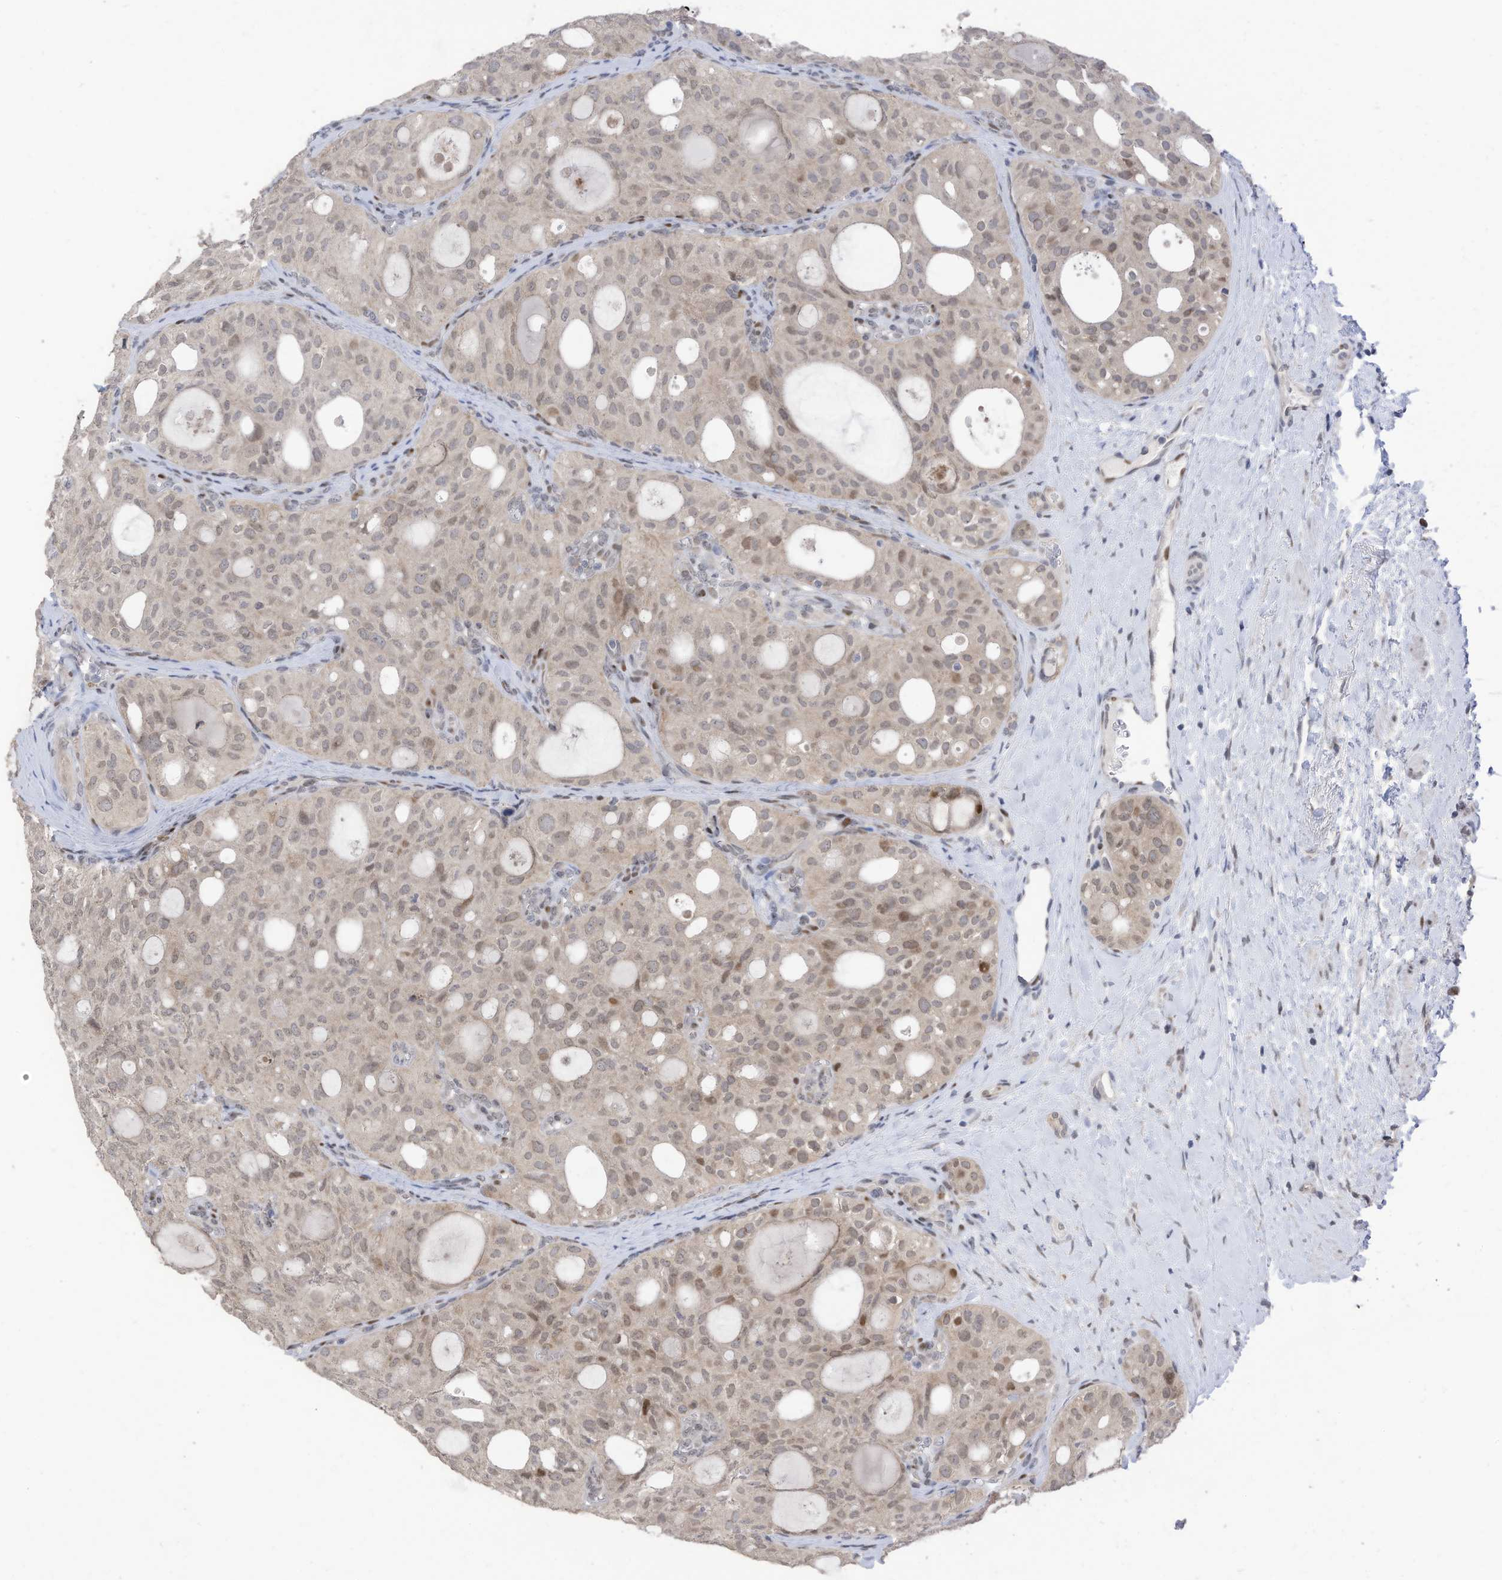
{"staining": {"intensity": "weak", "quantity": "<25%", "location": "nuclear"}, "tissue": "thyroid cancer", "cell_type": "Tumor cells", "image_type": "cancer", "snomed": [{"axis": "morphology", "description": "Follicular adenoma carcinoma, NOS"}, {"axis": "topography", "description": "Thyroid gland"}], "caption": "Immunohistochemistry of human thyroid cancer exhibits no positivity in tumor cells.", "gene": "RABL3", "patient": {"sex": "male", "age": 75}}